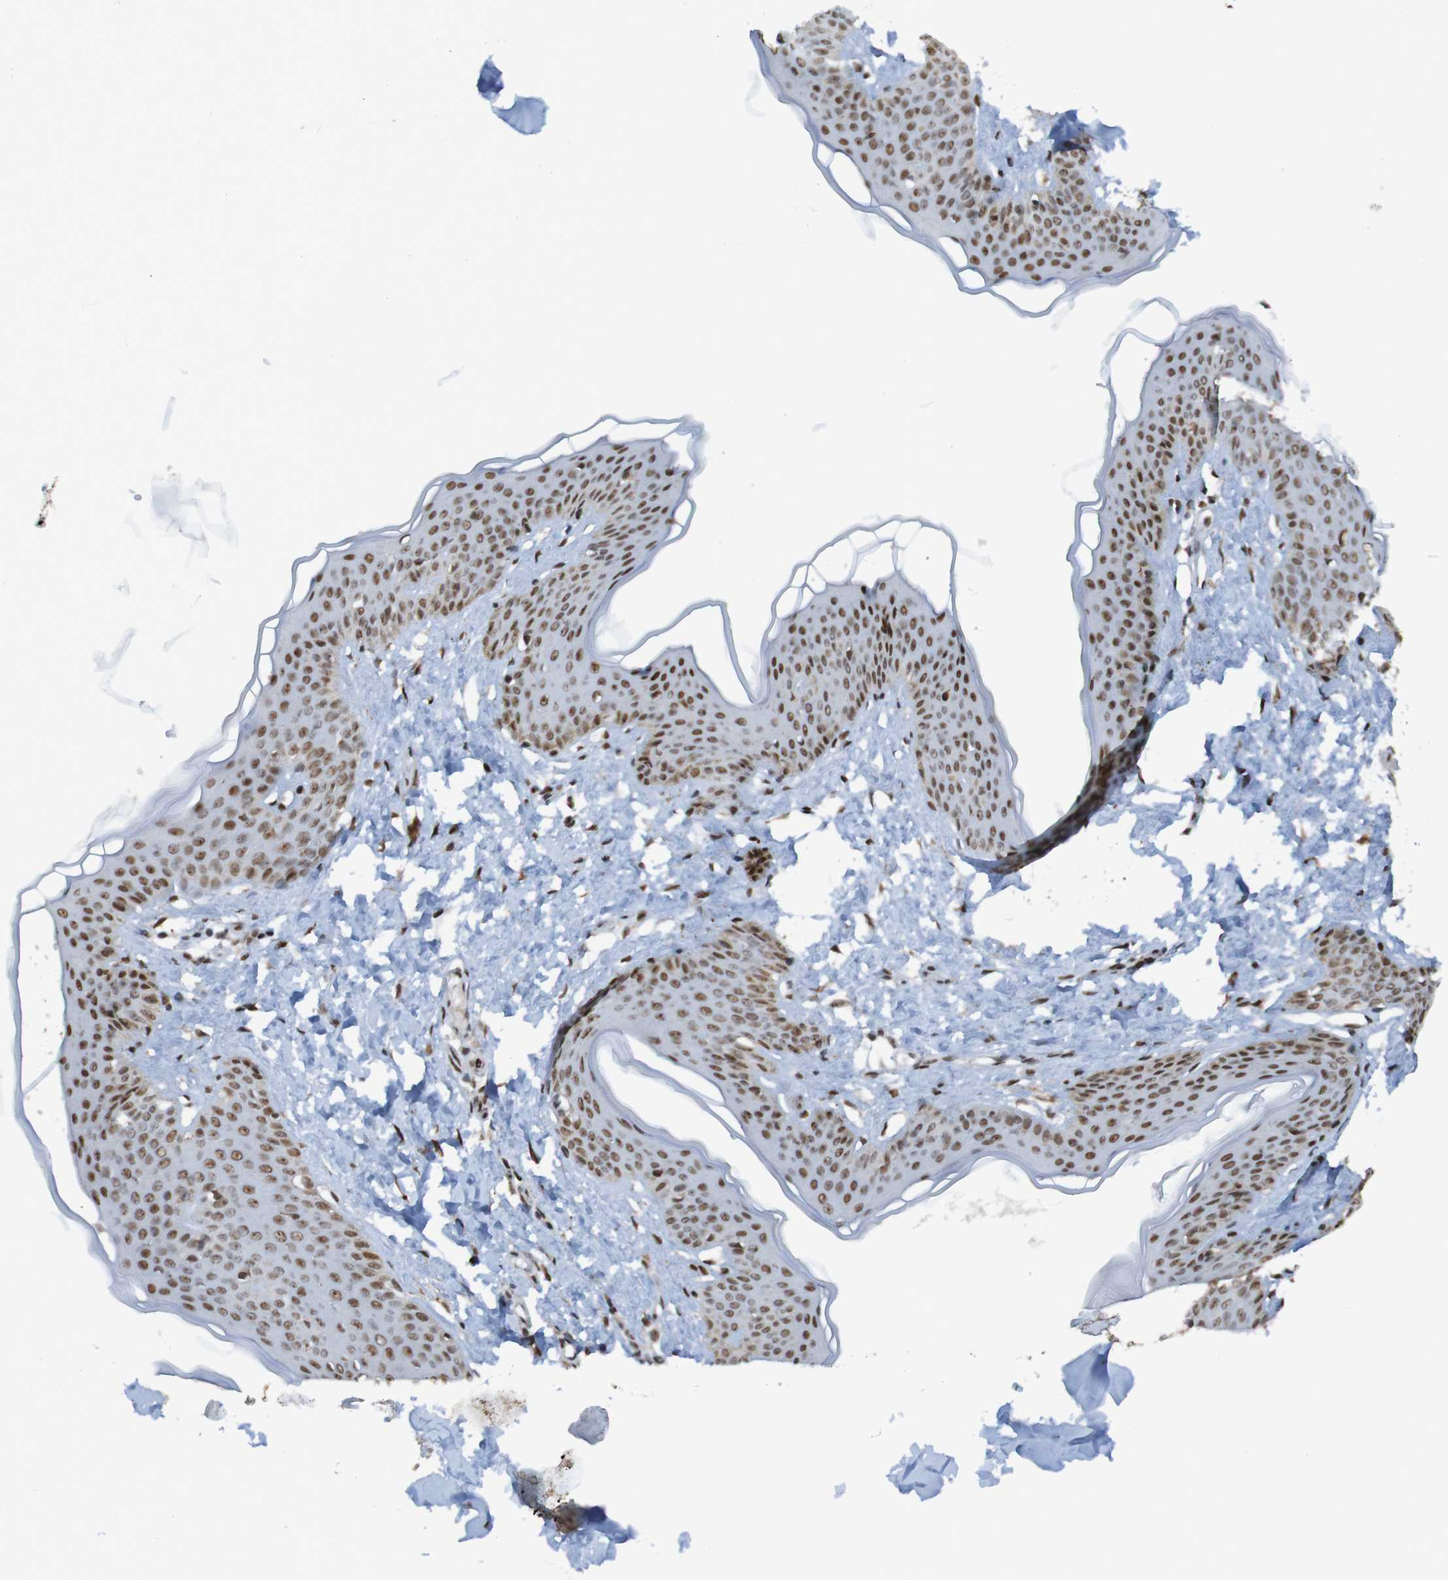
{"staining": {"intensity": "strong", "quantity": ">75%", "location": "nuclear"}, "tissue": "skin", "cell_type": "Fibroblasts", "image_type": "normal", "snomed": [{"axis": "morphology", "description": "Normal tissue, NOS"}, {"axis": "topography", "description": "Skin"}], "caption": "Immunohistochemical staining of normal human skin exhibits >75% levels of strong nuclear protein positivity in approximately >75% of fibroblasts. The staining is performed using DAB (3,3'-diaminobenzidine) brown chromogen to label protein expression. The nuclei are counter-stained blue using hematoxylin.", "gene": "PHF2", "patient": {"sex": "female", "age": 17}}